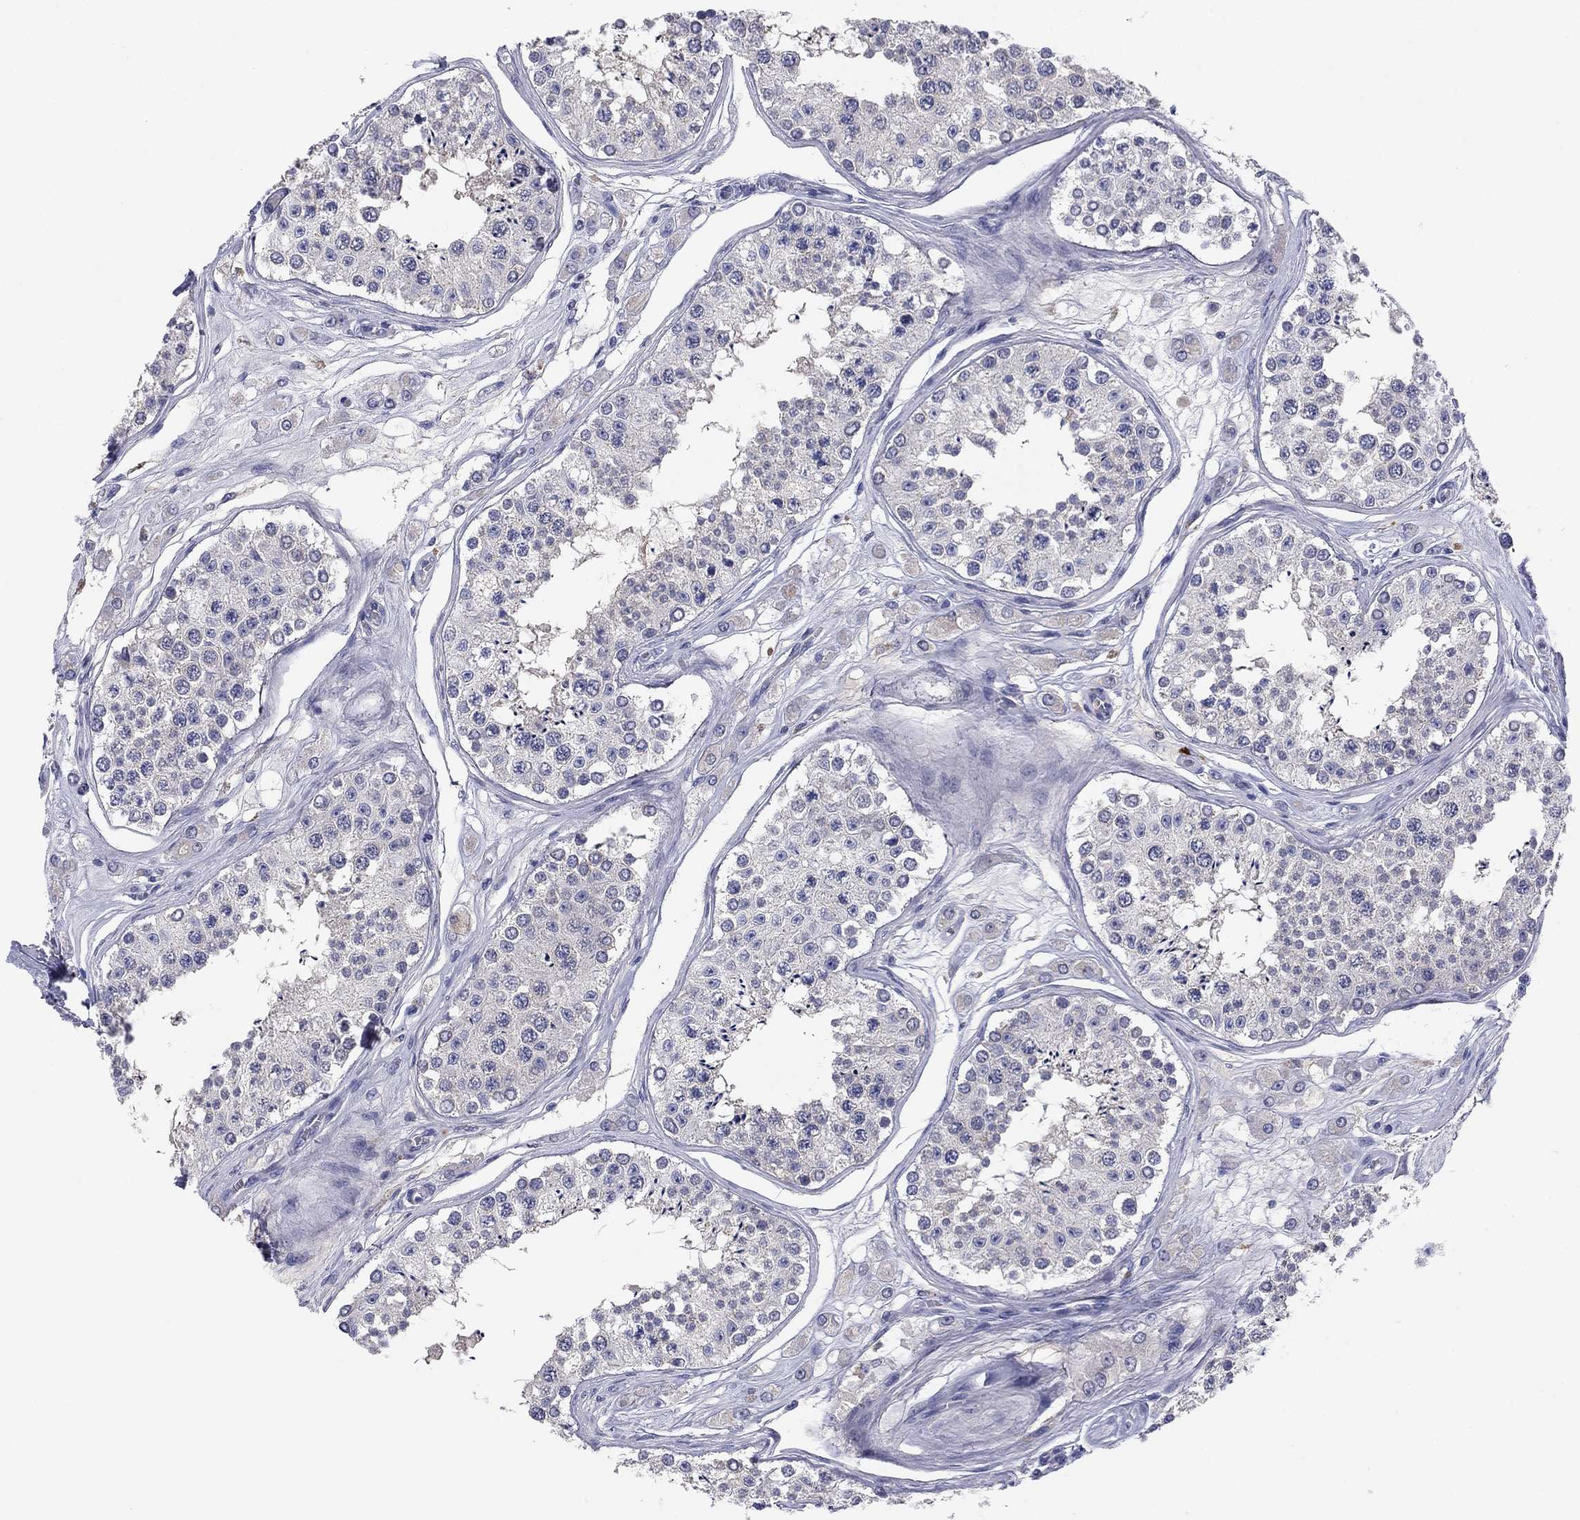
{"staining": {"intensity": "weak", "quantity": "<25%", "location": "cytoplasmic/membranous"}, "tissue": "testis", "cell_type": "Cells in seminiferous ducts", "image_type": "normal", "snomed": [{"axis": "morphology", "description": "Normal tissue, NOS"}, {"axis": "topography", "description": "Testis"}], "caption": "Cells in seminiferous ducts show no significant expression in unremarkable testis. (Brightfield microscopy of DAB (3,3'-diaminobenzidine) immunohistochemistry at high magnification).", "gene": "CNTNAP4", "patient": {"sex": "male", "age": 25}}